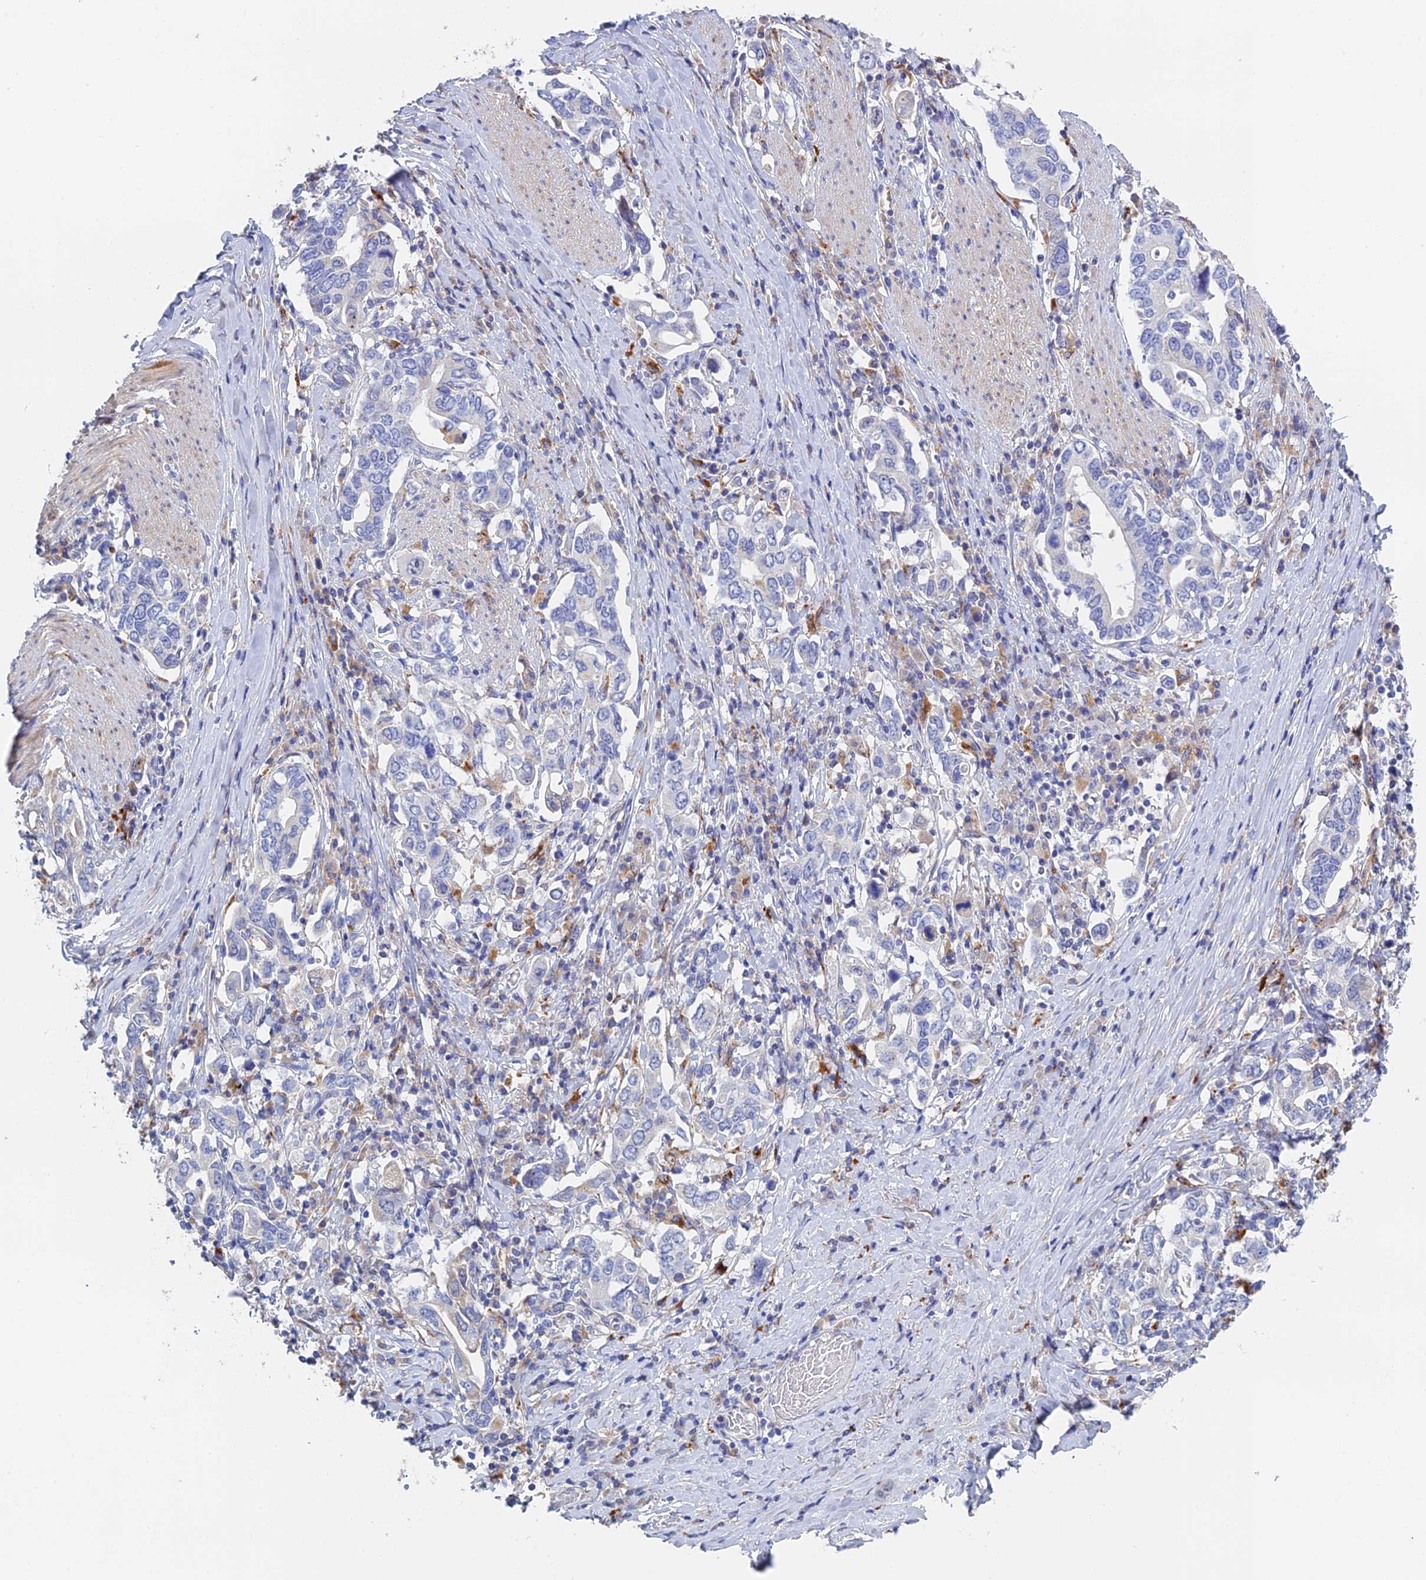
{"staining": {"intensity": "negative", "quantity": "none", "location": "none"}, "tissue": "stomach cancer", "cell_type": "Tumor cells", "image_type": "cancer", "snomed": [{"axis": "morphology", "description": "Adenocarcinoma, NOS"}, {"axis": "topography", "description": "Stomach, upper"}, {"axis": "topography", "description": "Stomach"}], "caption": "The immunohistochemistry (IHC) image has no significant staining in tumor cells of adenocarcinoma (stomach) tissue.", "gene": "RPGRIP1L", "patient": {"sex": "male", "age": 62}}